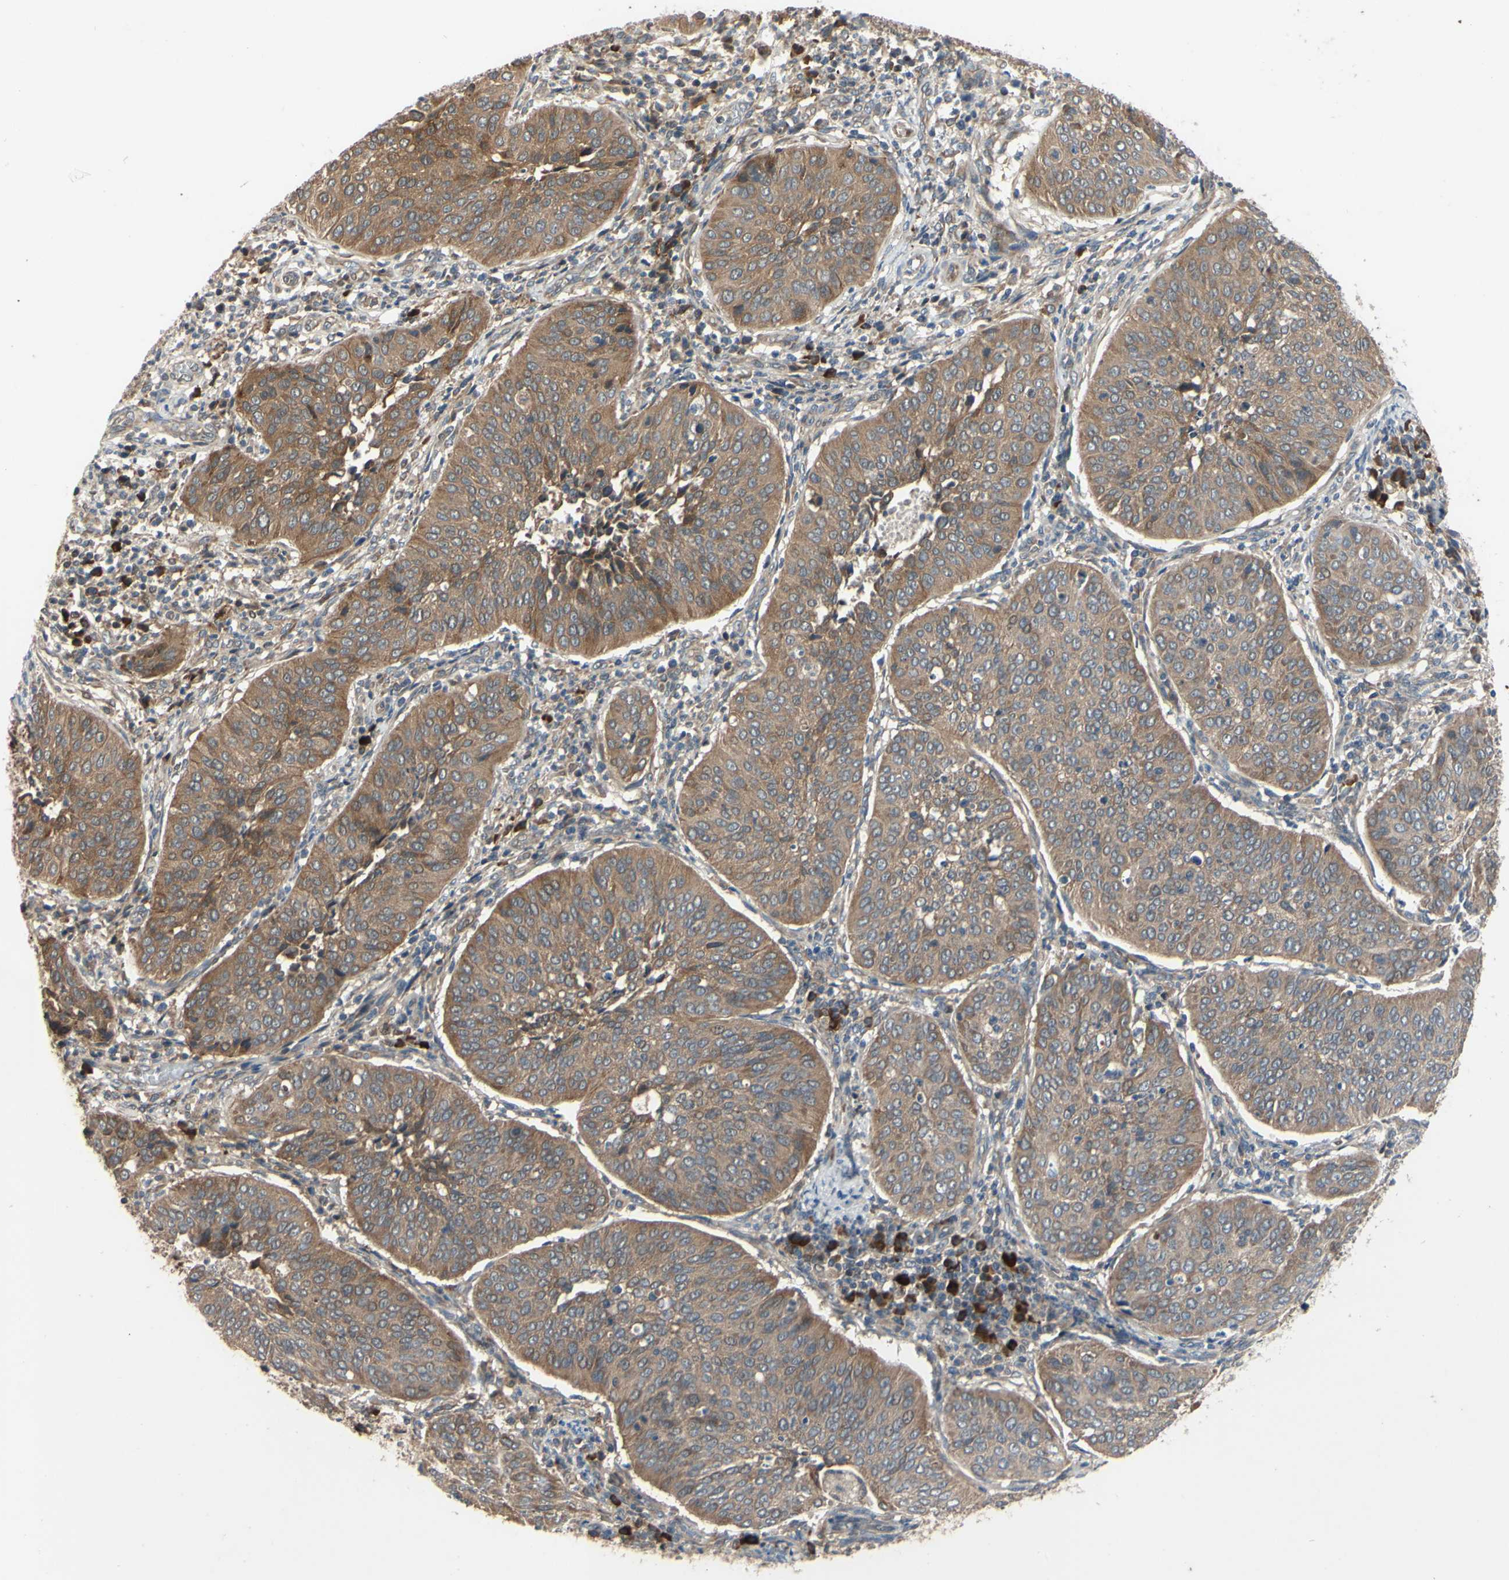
{"staining": {"intensity": "moderate", "quantity": ">75%", "location": "cytoplasmic/membranous"}, "tissue": "cervical cancer", "cell_type": "Tumor cells", "image_type": "cancer", "snomed": [{"axis": "morphology", "description": "Normal tissue, NOS"}, {"axis": "morphology", "description": "Squamous cell carcinoma, NOS"}, {"axis": "topography", "description": "Cervix"}], "caption": "Moderate cytoplasmic/membranous staining for a protein is appreciated in approximately >75% of tumor cells of cervical squamous cell carcinoma using immunohistochemistry.", "gene": "XIAP", "patient": {"sex": "female", "age": 39}}